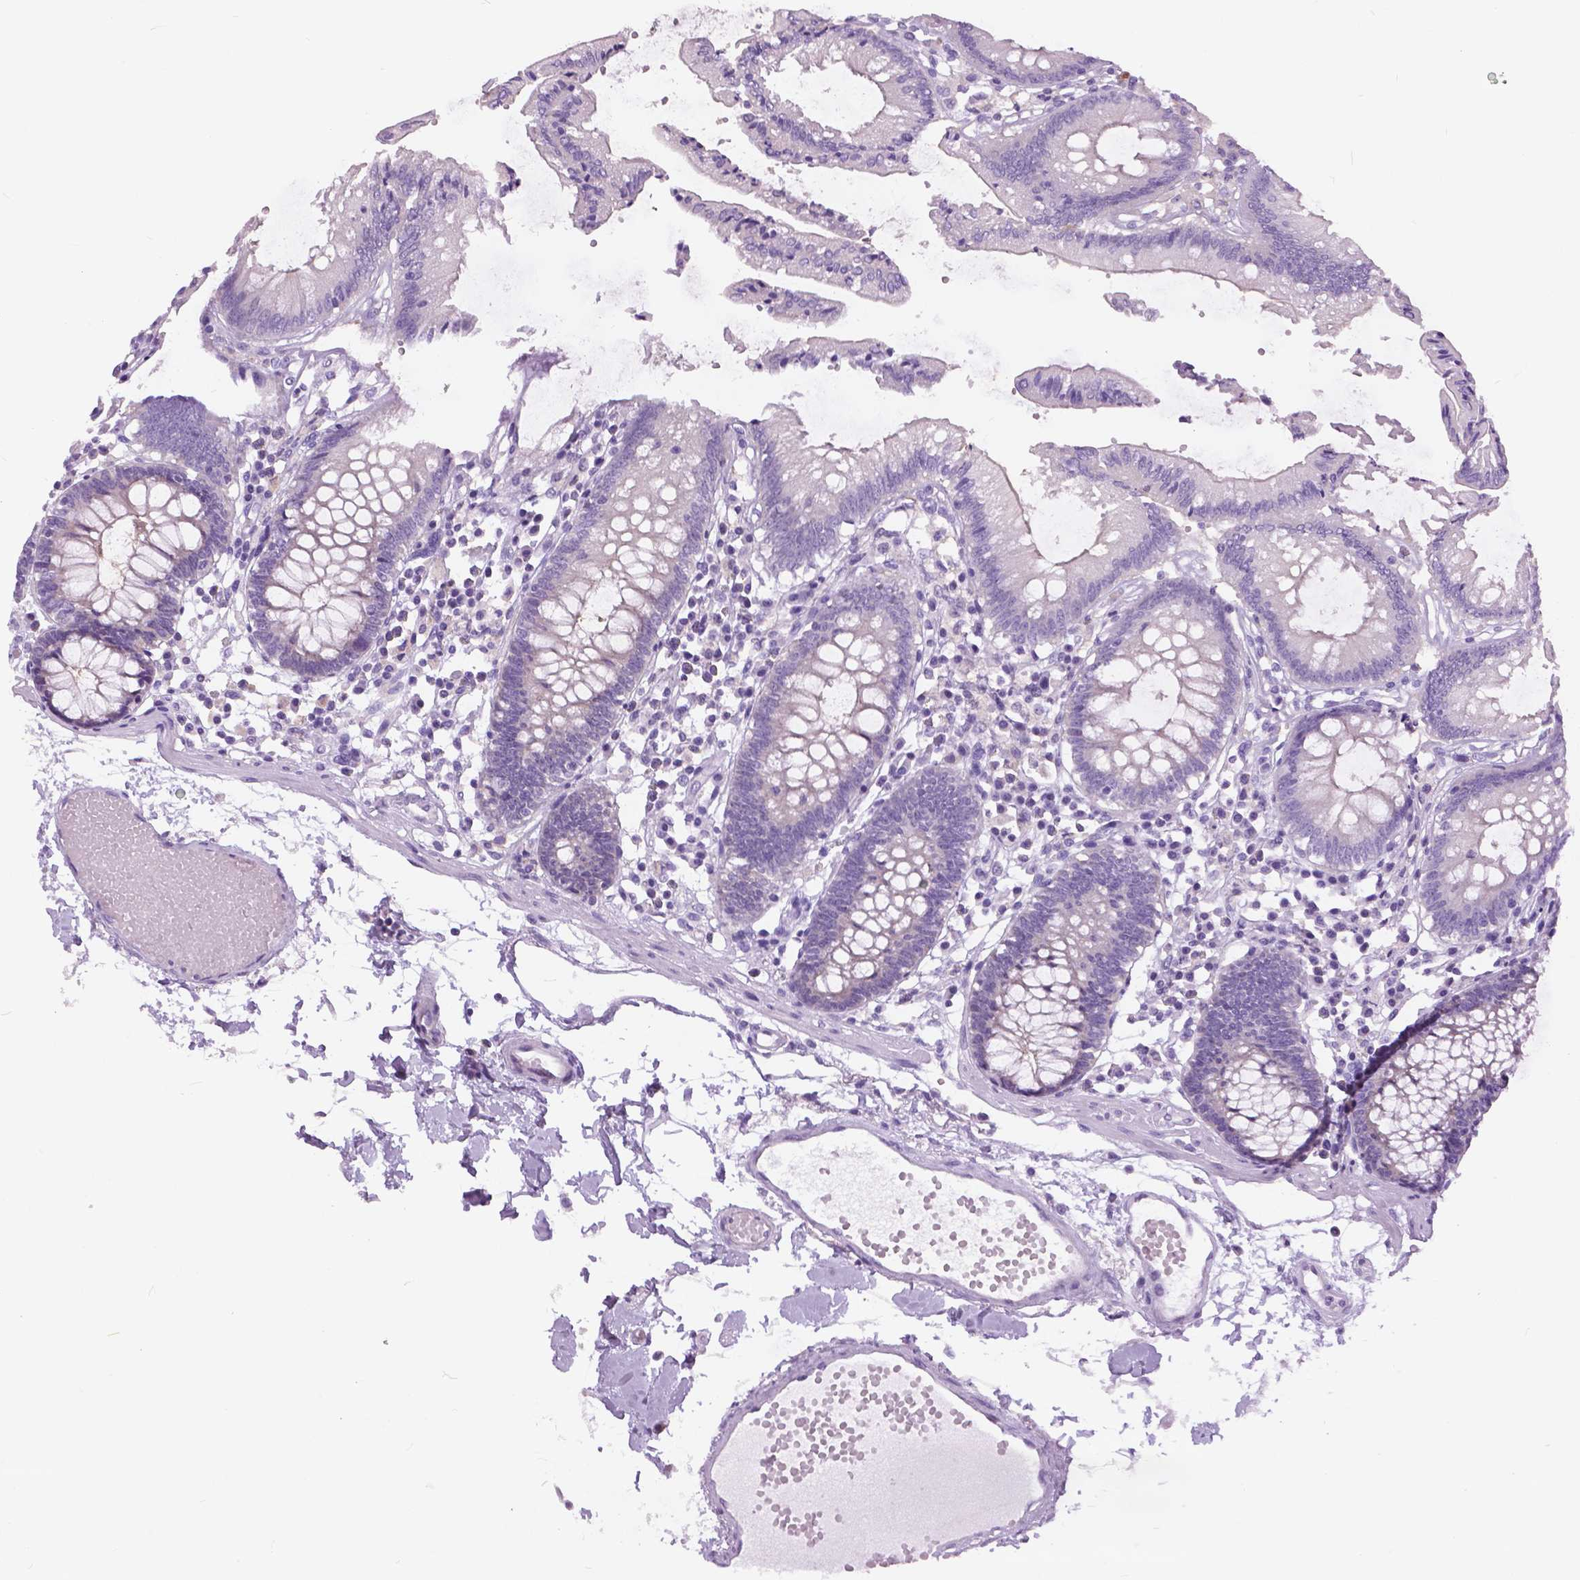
{"staining": {"intensity": "negative", "quantity": "none", "location": "none"}, "tissue": "colon", "cell_type": "Endothelial cells", "image_type": "normal", "snomed": [{"axis": "morphology", "description": "Normal tissue, NOS"}, {"axis": "morphology", "description": "Adenocarcinoma, NOS"}, {"axis": "topography", "description": "Colon"}], "caption": "Colon was stained to show a protein in brown. There is no significant positivity in endothelial cells. The staining is performed using DAB brown chromogen with nuclei counter-stained in using hematoxylin.", "gene": "TP53TG5", "patient": {"sex": "male", "age": 83}}